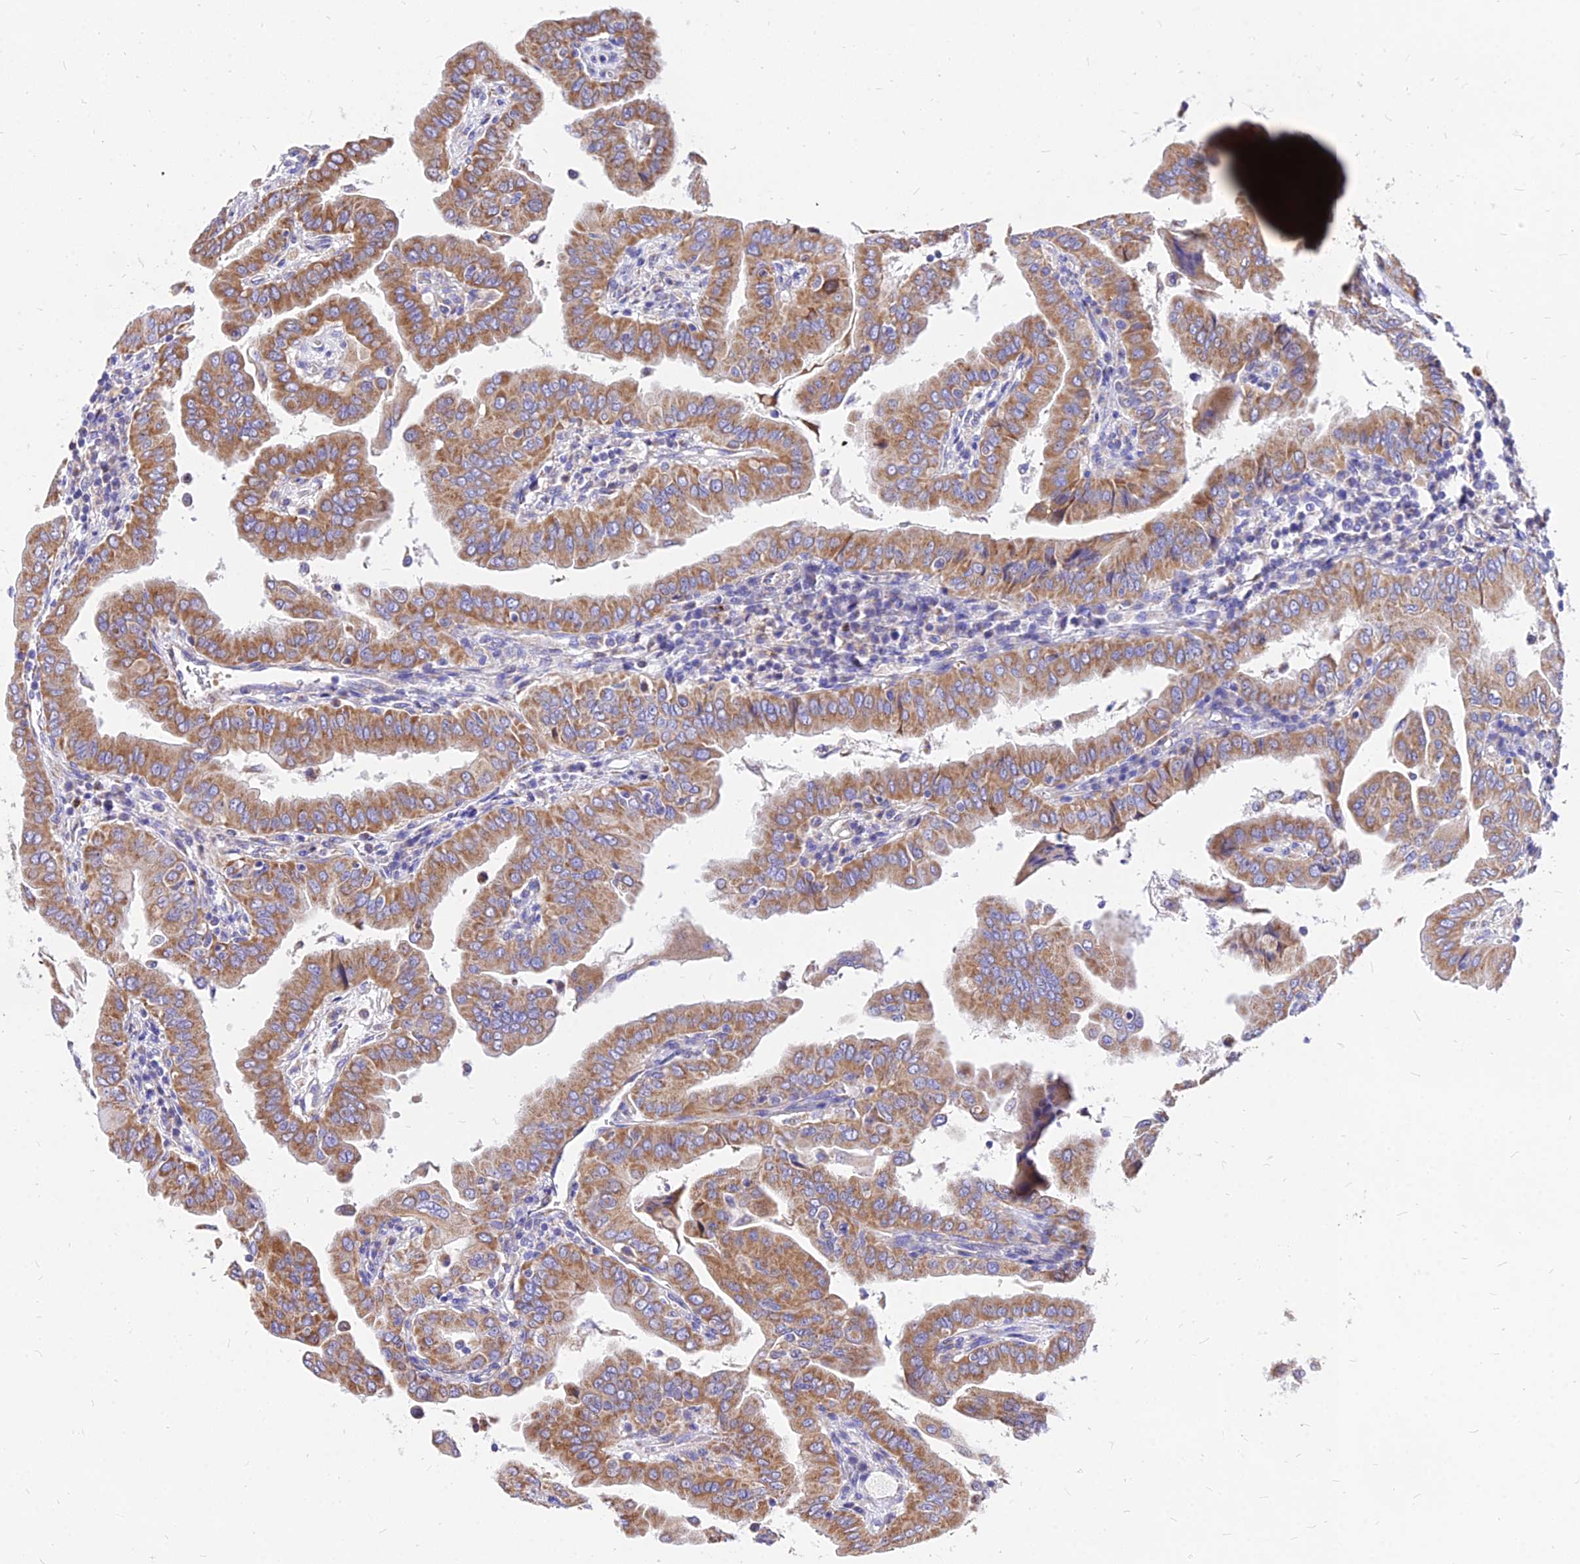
{"staining": {"intensity": "moderate", "quantity": ">75%", "location": "cytoplasmic/membranous"}, "tissue": "thyroid cancer", "cell_type": "Tumor cells", "image_type": "cancer", "snomed": [{"axis": "morphology", "description": "Papillary adenocarcinoma, NOS"}, {"axis": "topography", "description": "Thyroid gland"}], "caption": "This is a histology image of immunohistochemistry (IHC) staining of thyroid cancer, which shows moderate expression in the cytoplasmic/membranous of tumor cells.", "gene": "MRPL3", "patient": {"sex": "male", "age": 33}}